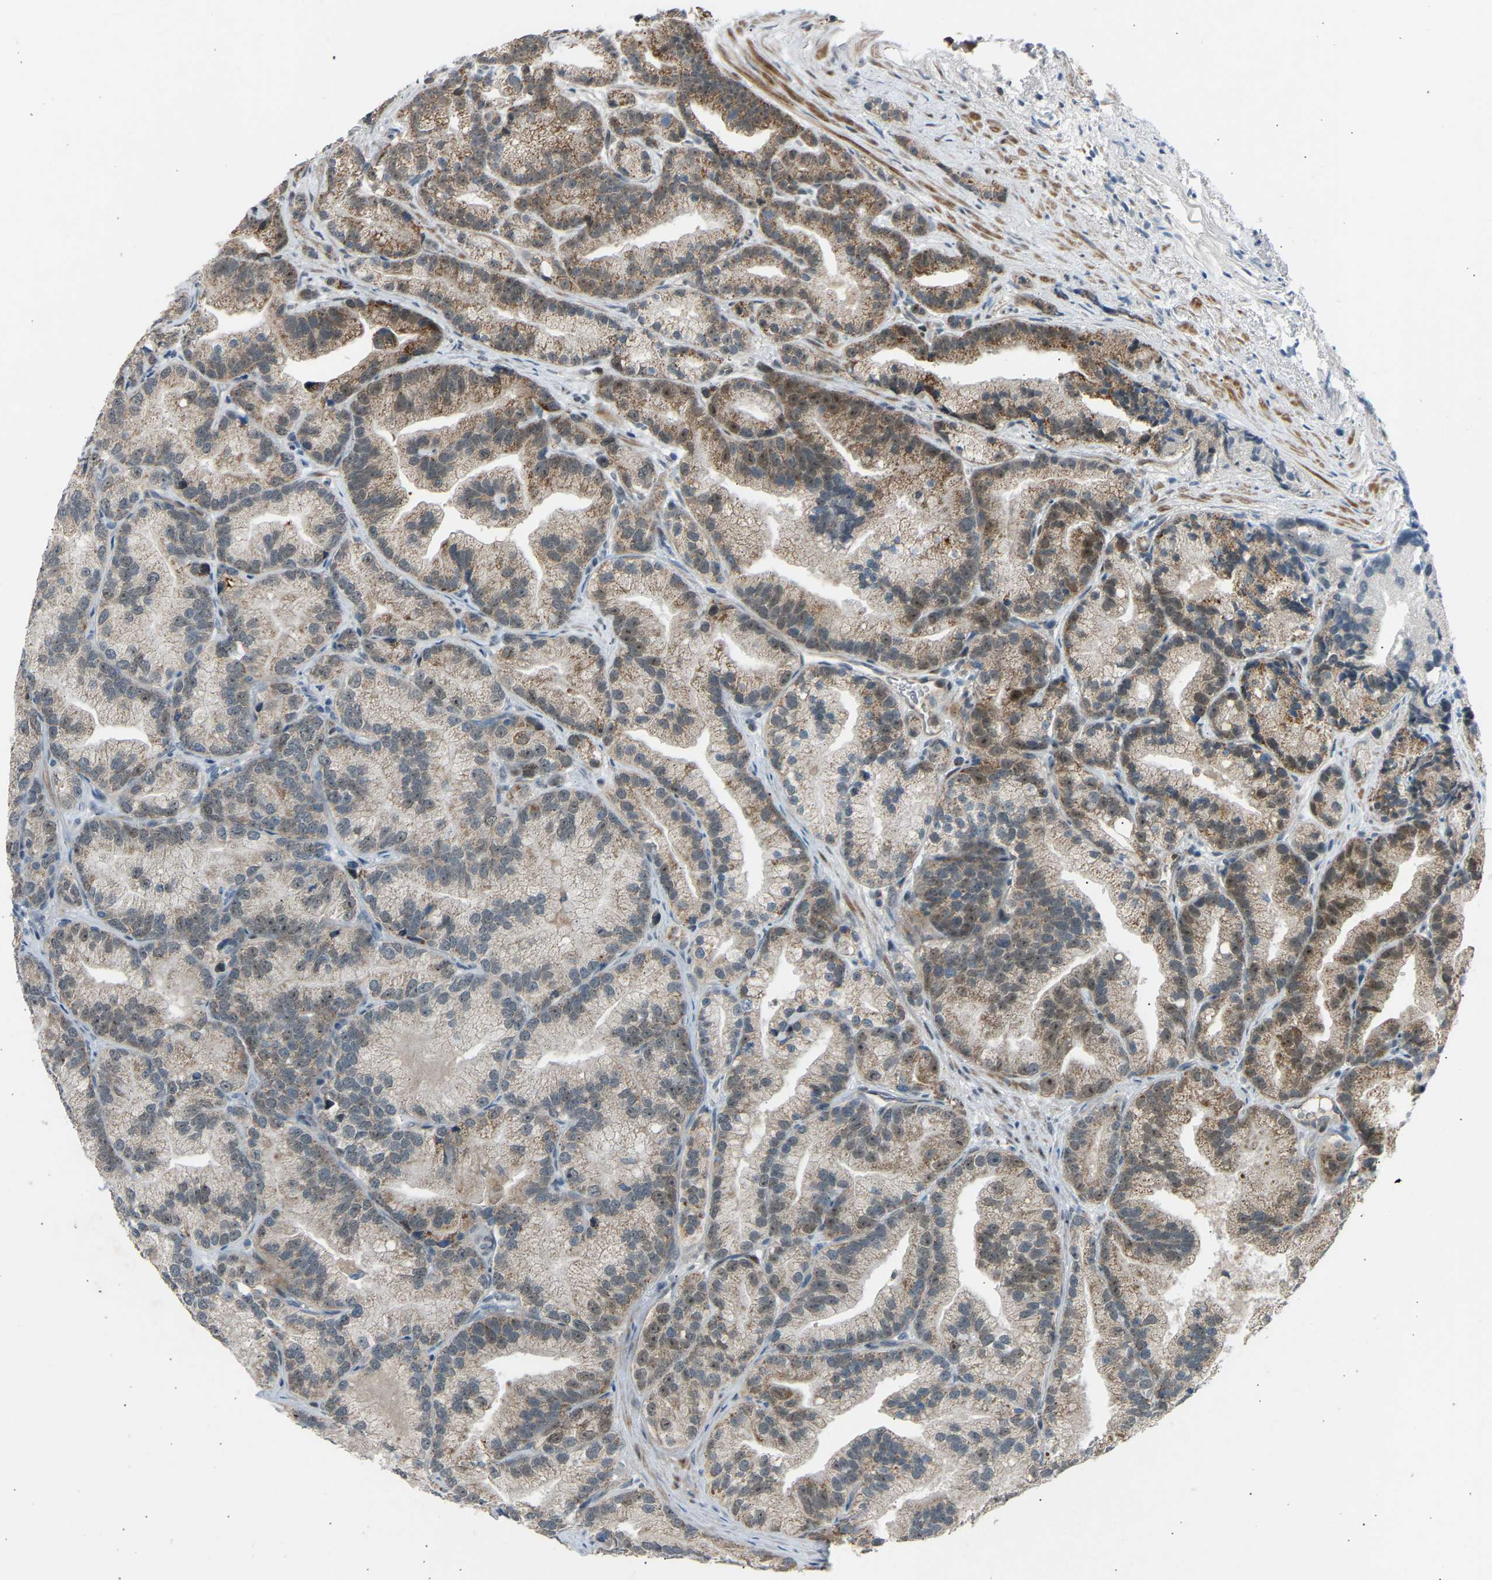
{"staining": {"intensity": "moderate", "quantity": "<25%", "location": "cytoplasmic/membranous"}, "tissue": "prostate cancer", "cell_type": "Tumor cells", "image_type": "cancer", "snomed": [{"axis": "morphology", "description": "Adenocarcinoma, Low grade"}, {"axis": "topography", "description": "Prostate"}], "caption": "A brown stain highlights moderate cytoplasmic/membranous positivity of a protein in prostate cancer tumor cells. (Stains: DAB in brown, nuclei in blue, Microscopy: brightfield microscopy at high magnification).", "gene": "VPS41", "patient": {"sex": "male", "age": 89}}